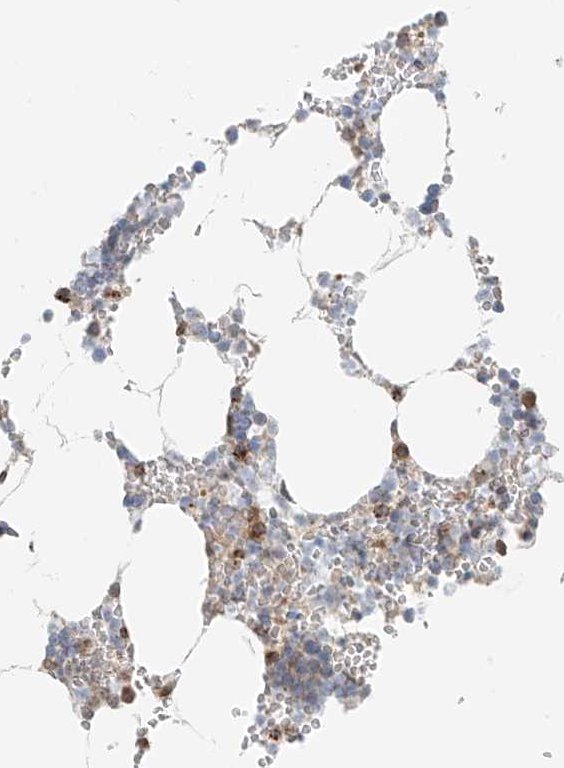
{"staining": {"intensity": "weak", "quantity": "25%-75%", "location": "cytoplasmic/membranous"}, "tissue": "bone marrow", "cell_type": "Hematopoietic cells", "image_type": "normal", "snomed": [{"axis": "morphology", "description": "Normal tissue, NOS"}, {"axis": "topography", "description": "Bone marrow"}], "caption": "This micrograph reveals IHC staining of unremarkable human bone marrow, with low weak cytoplasmic/membranous staining in approximately 25%-75% of hematopoietic cells.", "gene": "STARD9", "patient": {"sex": "male", "age": 70}}